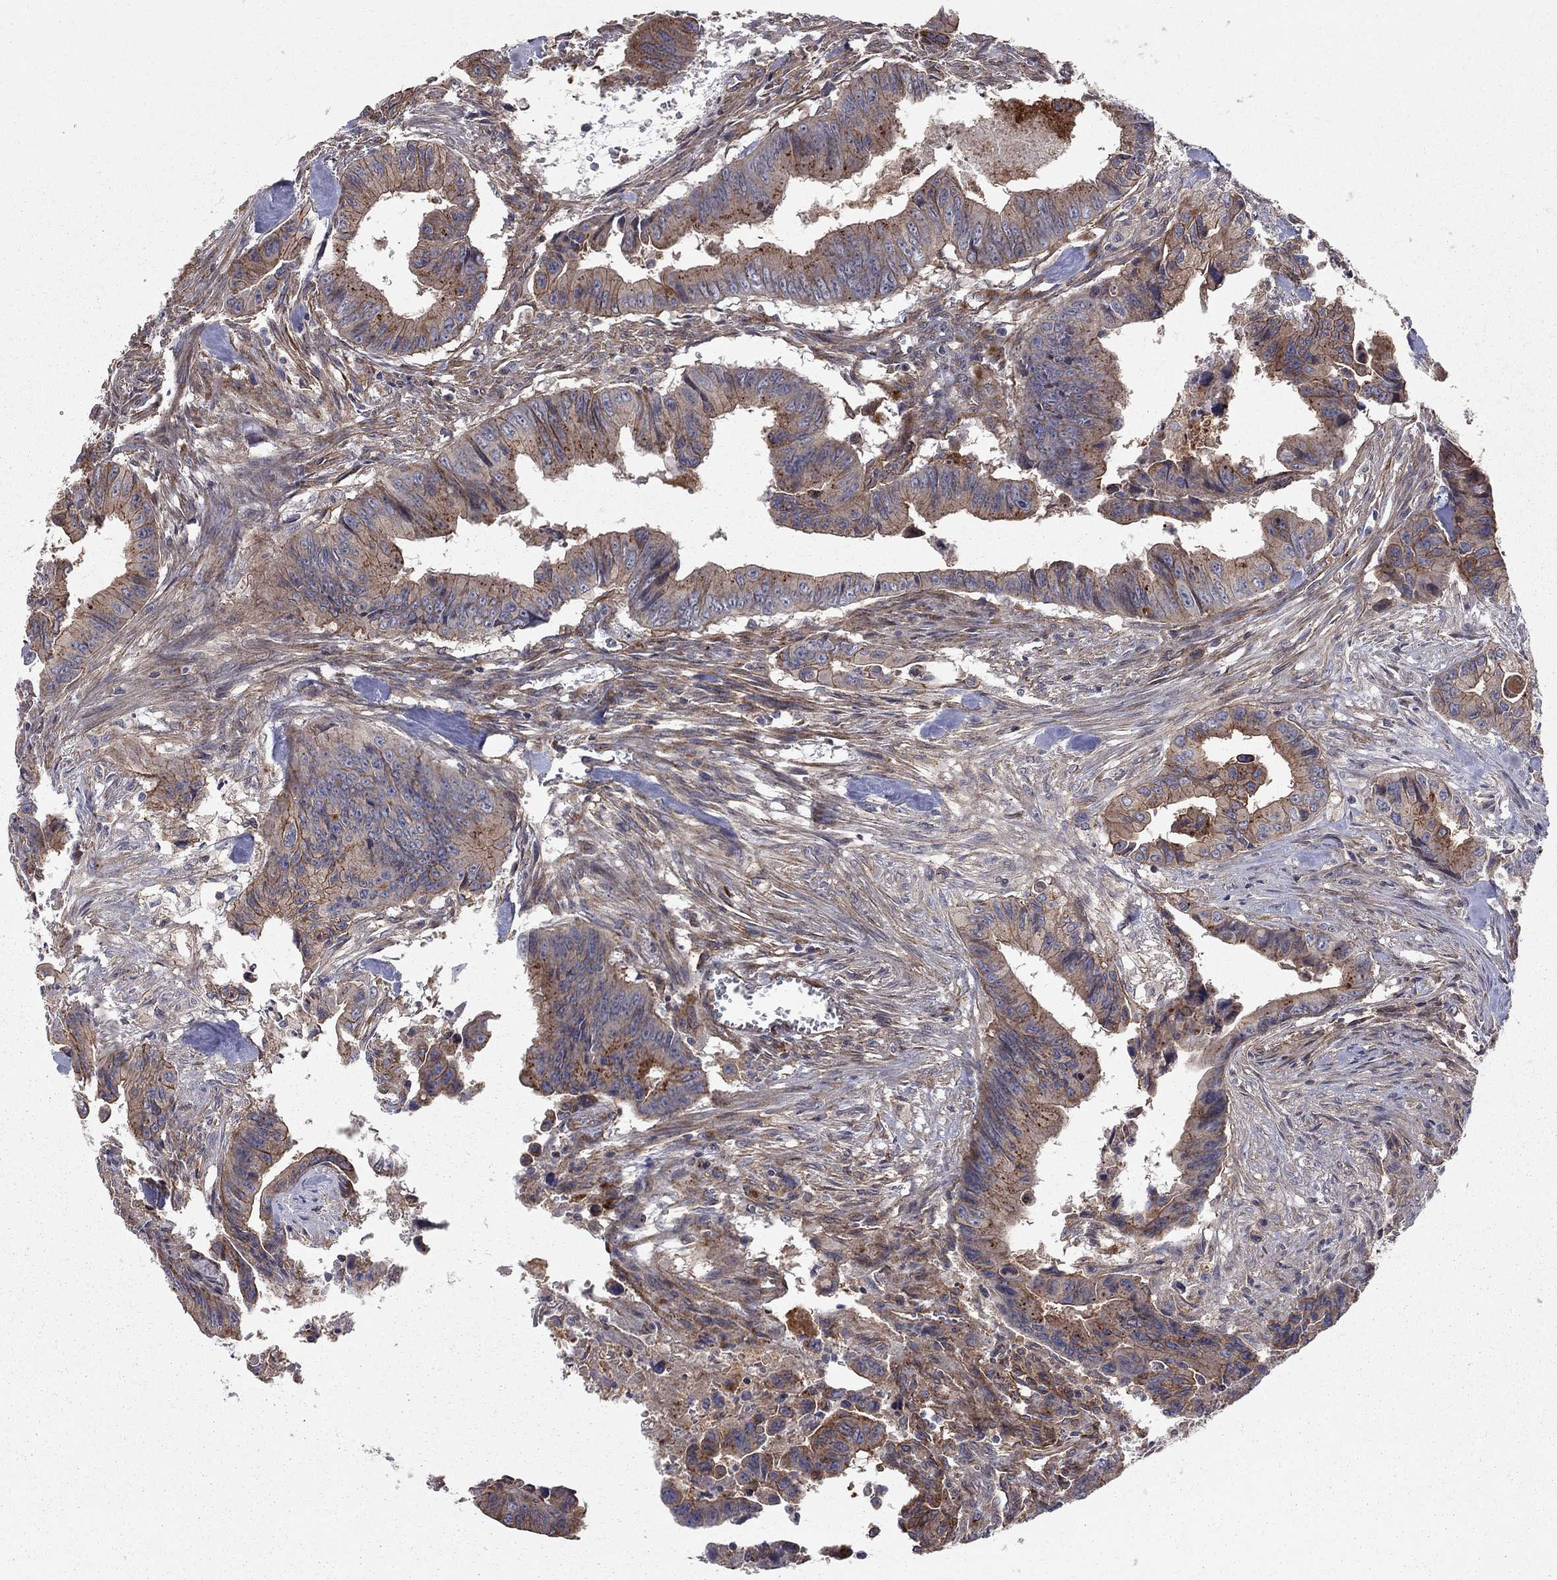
{"staining": {"intensity": "moderate", "quantity": ">75%", "location": "cytoplasmic/membranous"}, "tissue": "colorectal cancer", "cell_type": "Tumor cells", "image_type": "cancer", "snomed": [{"axis": "morphology", "description": "Adenocarcinoma, NOS"}, {"axis": "topography", "description": "Colon"}], "caption": "Adenocarcinoma (colorectal) tissue reveals moderate cytoplasmic/membranous positivity in approximately >75% of tumor cells, visualized by immunohistochemistry. (DAB (3,3'-diaminobenzidine) IHC with brightfield microscopy, high magnification).", "gene": "RASEF", "patient": {"sex": "female", "age": 87}}